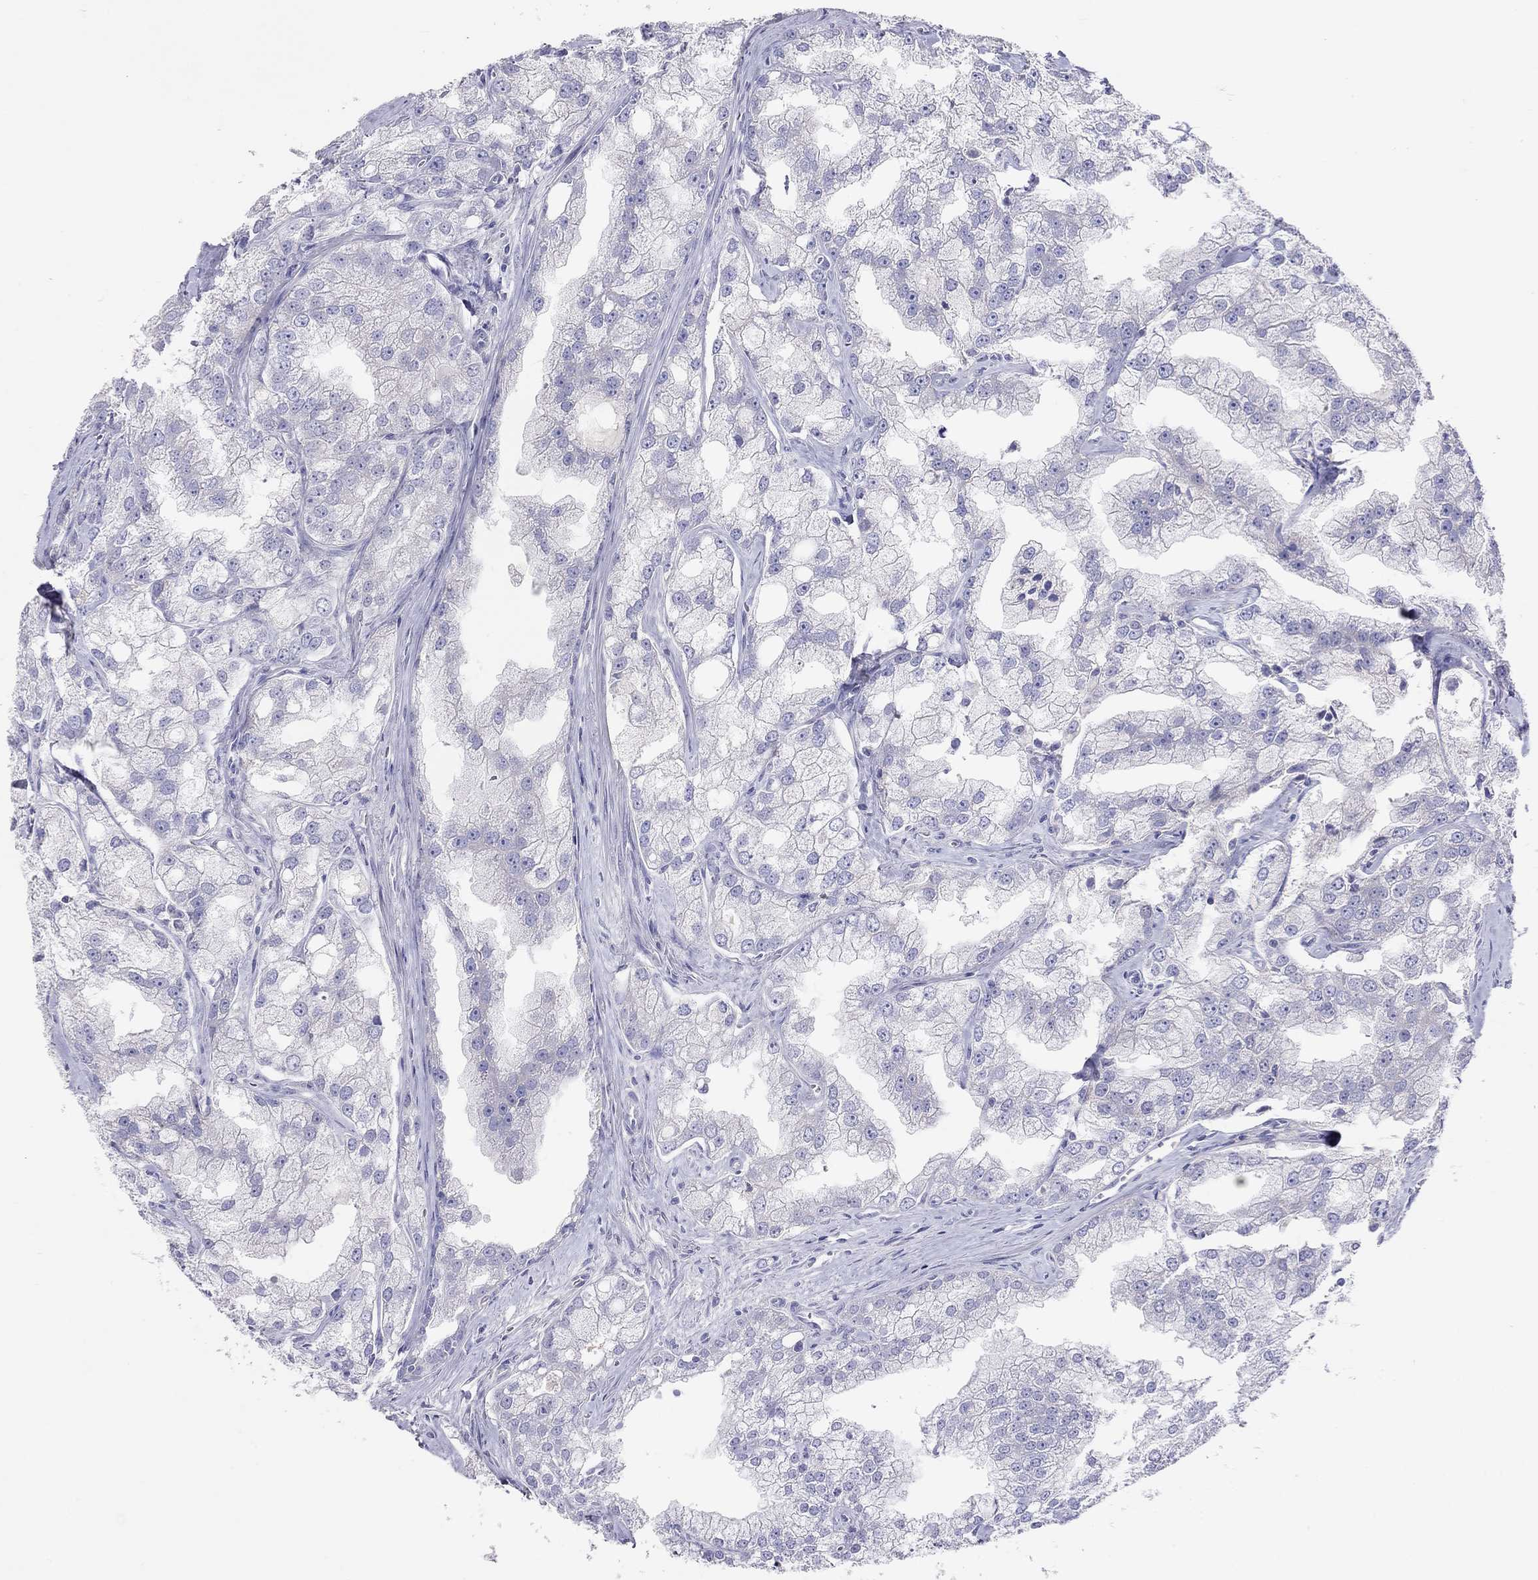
{"staining": {"intensity": "negative", "quantity": "none", "location": "none"}, "tissue": "prostate cancer", "cell_type": "Tumor cells", "image_type": "cancer", "snomed": [{"axis": "morphology", "description": "Adenocarcinoma, NOS"}, {"axis": "topography", "description": "Prostate"}], "caption": "High magnification brightfield microscopy of prostate adenocarcinoma stained with DAB (3,3'-diaminobenzidine) (brown) and counterstained with hematoxylin (blue): tumor cells show no significant expression.", "gene": "CALHM1", "patient": {"sex": "male", "age": 70}}